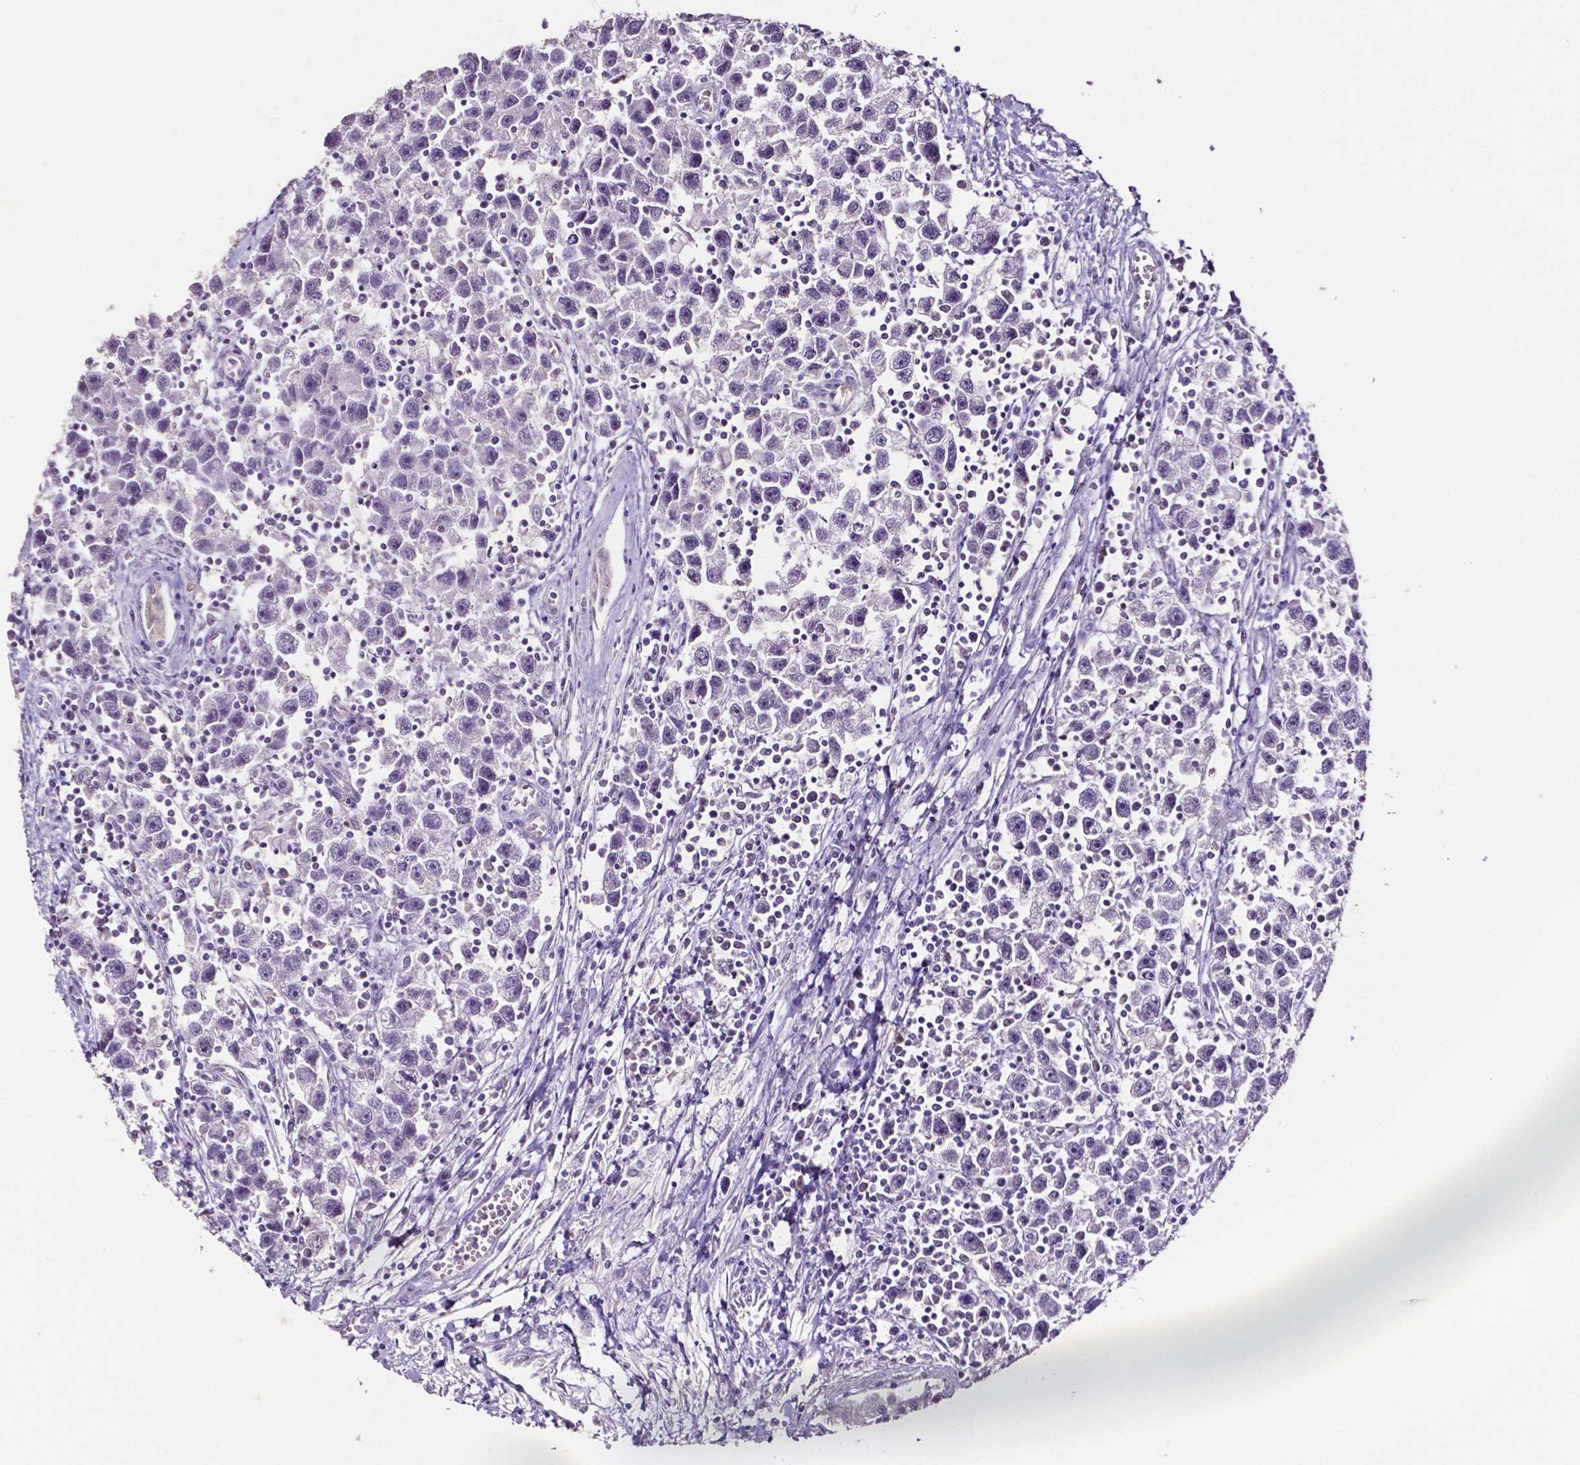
{"staining": {"intensity": "negative", "quantity": "none", "location": "none"}, "tissue": "testis cancer", "cell_type": "Tumor cells", "image_type": "cancer", "snomed": [{"axis": "morphology", "description": "Seminoma, NOS"}, {"axis": "topography", "description": "Testis"}], "caption": "Image shows no significant protein staining in tumor cells of testis seminoma.", "gene": "PSAT1", "patient": {"sex": "male", "age": 30}}